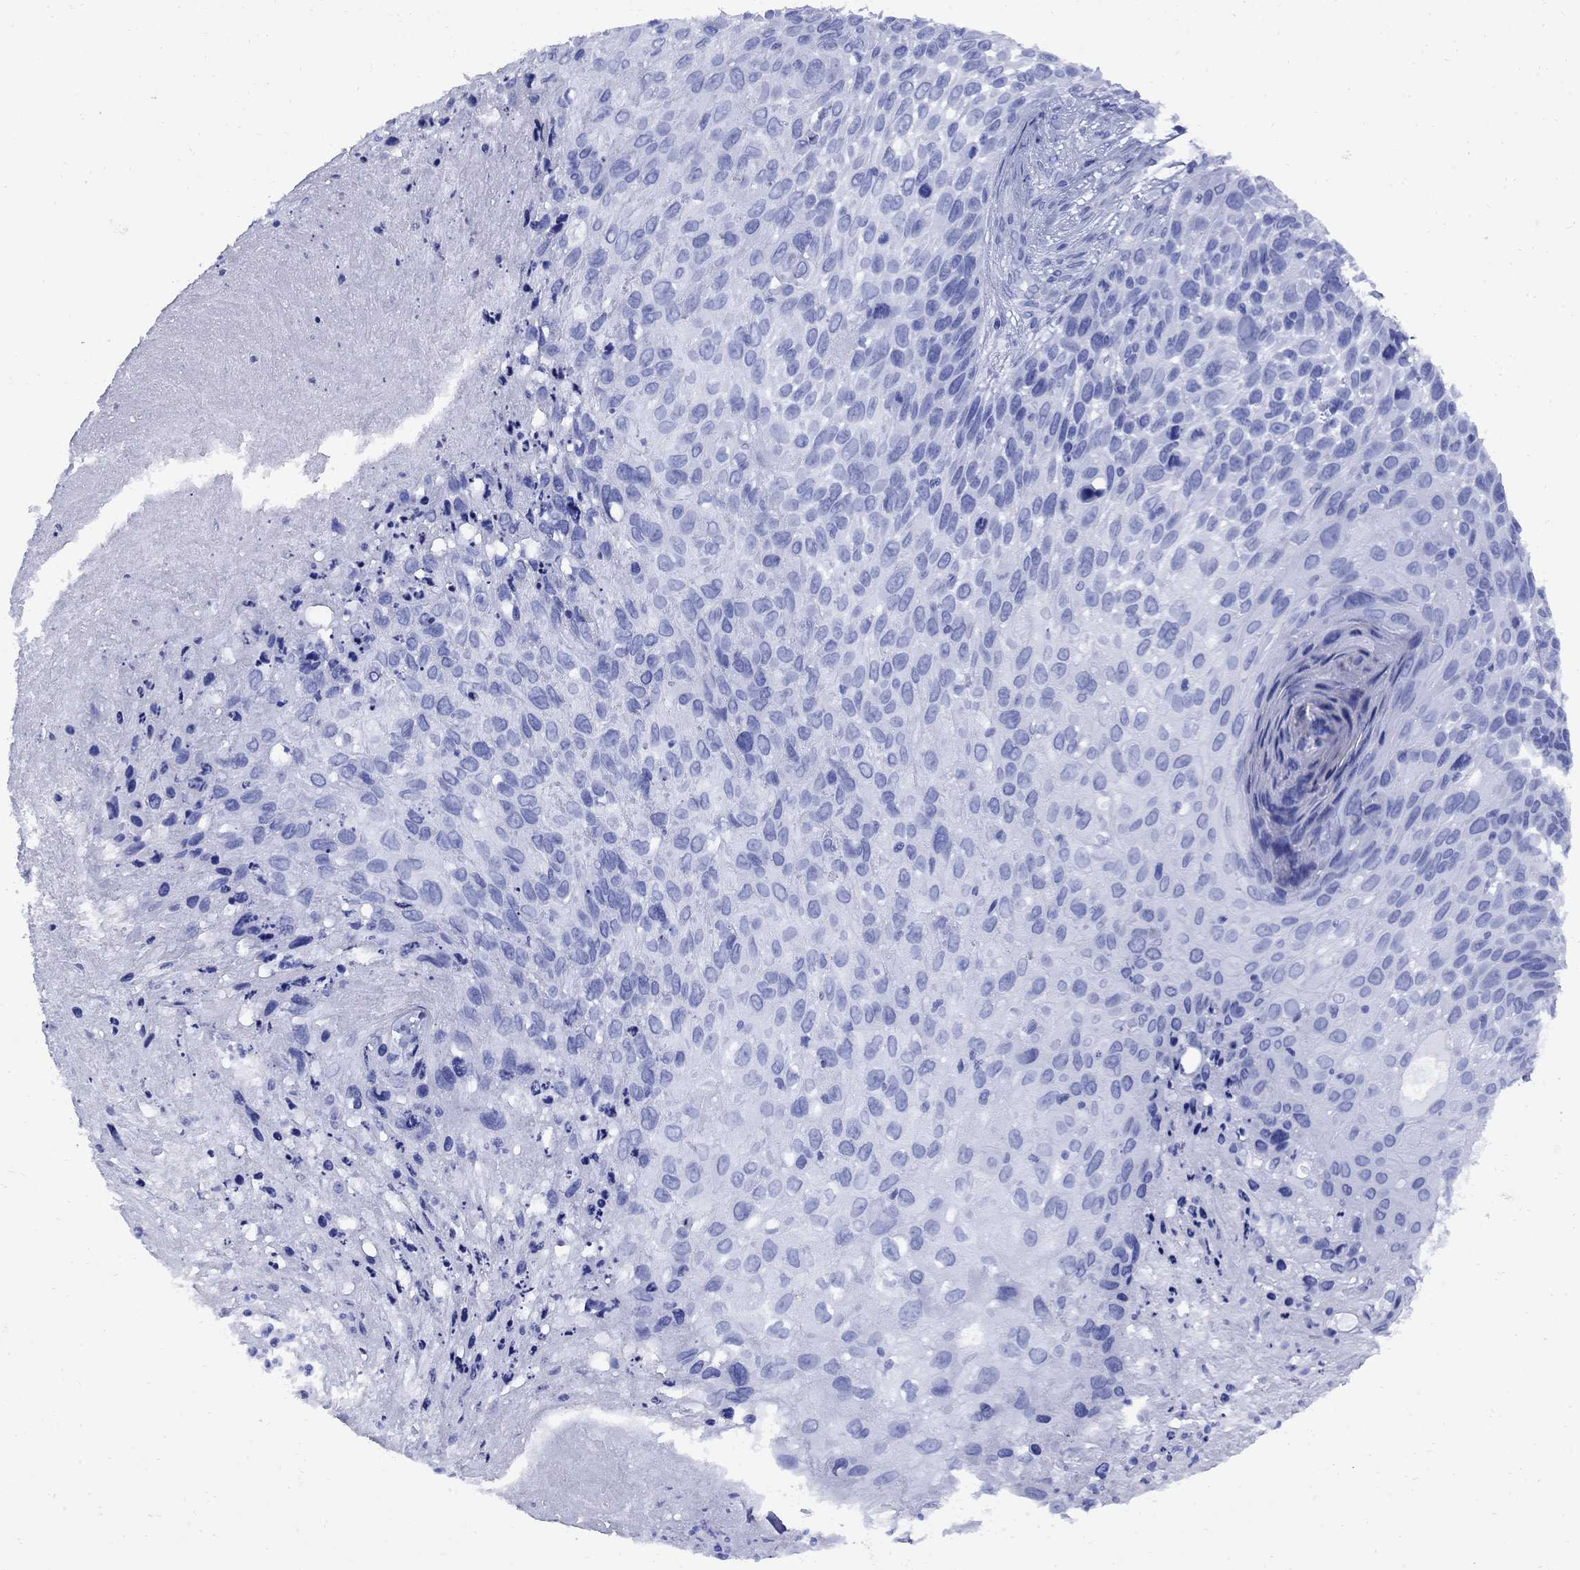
{"staining": {"intensity": "negative", "quantity": "none", "location": "none"}, "tissue": "skin cancer", "cell_type": "Tumor cells", "image_type": "cancer", "snomed": [{"axis": "morphology", "description": "Squamous cell carcinoma, NOS"}, {"axis": "topography", "description": "Skin"}], "caption": "IHC micrograph of neoplastic tissue: human squamous cell carcinoma (skin) stained with DAB (3,3'-diaminobenzidine) shows no significant protein expression in tumor cells.", "gene": "SMCP", "patient": {"sex": "male", "age": 92}}